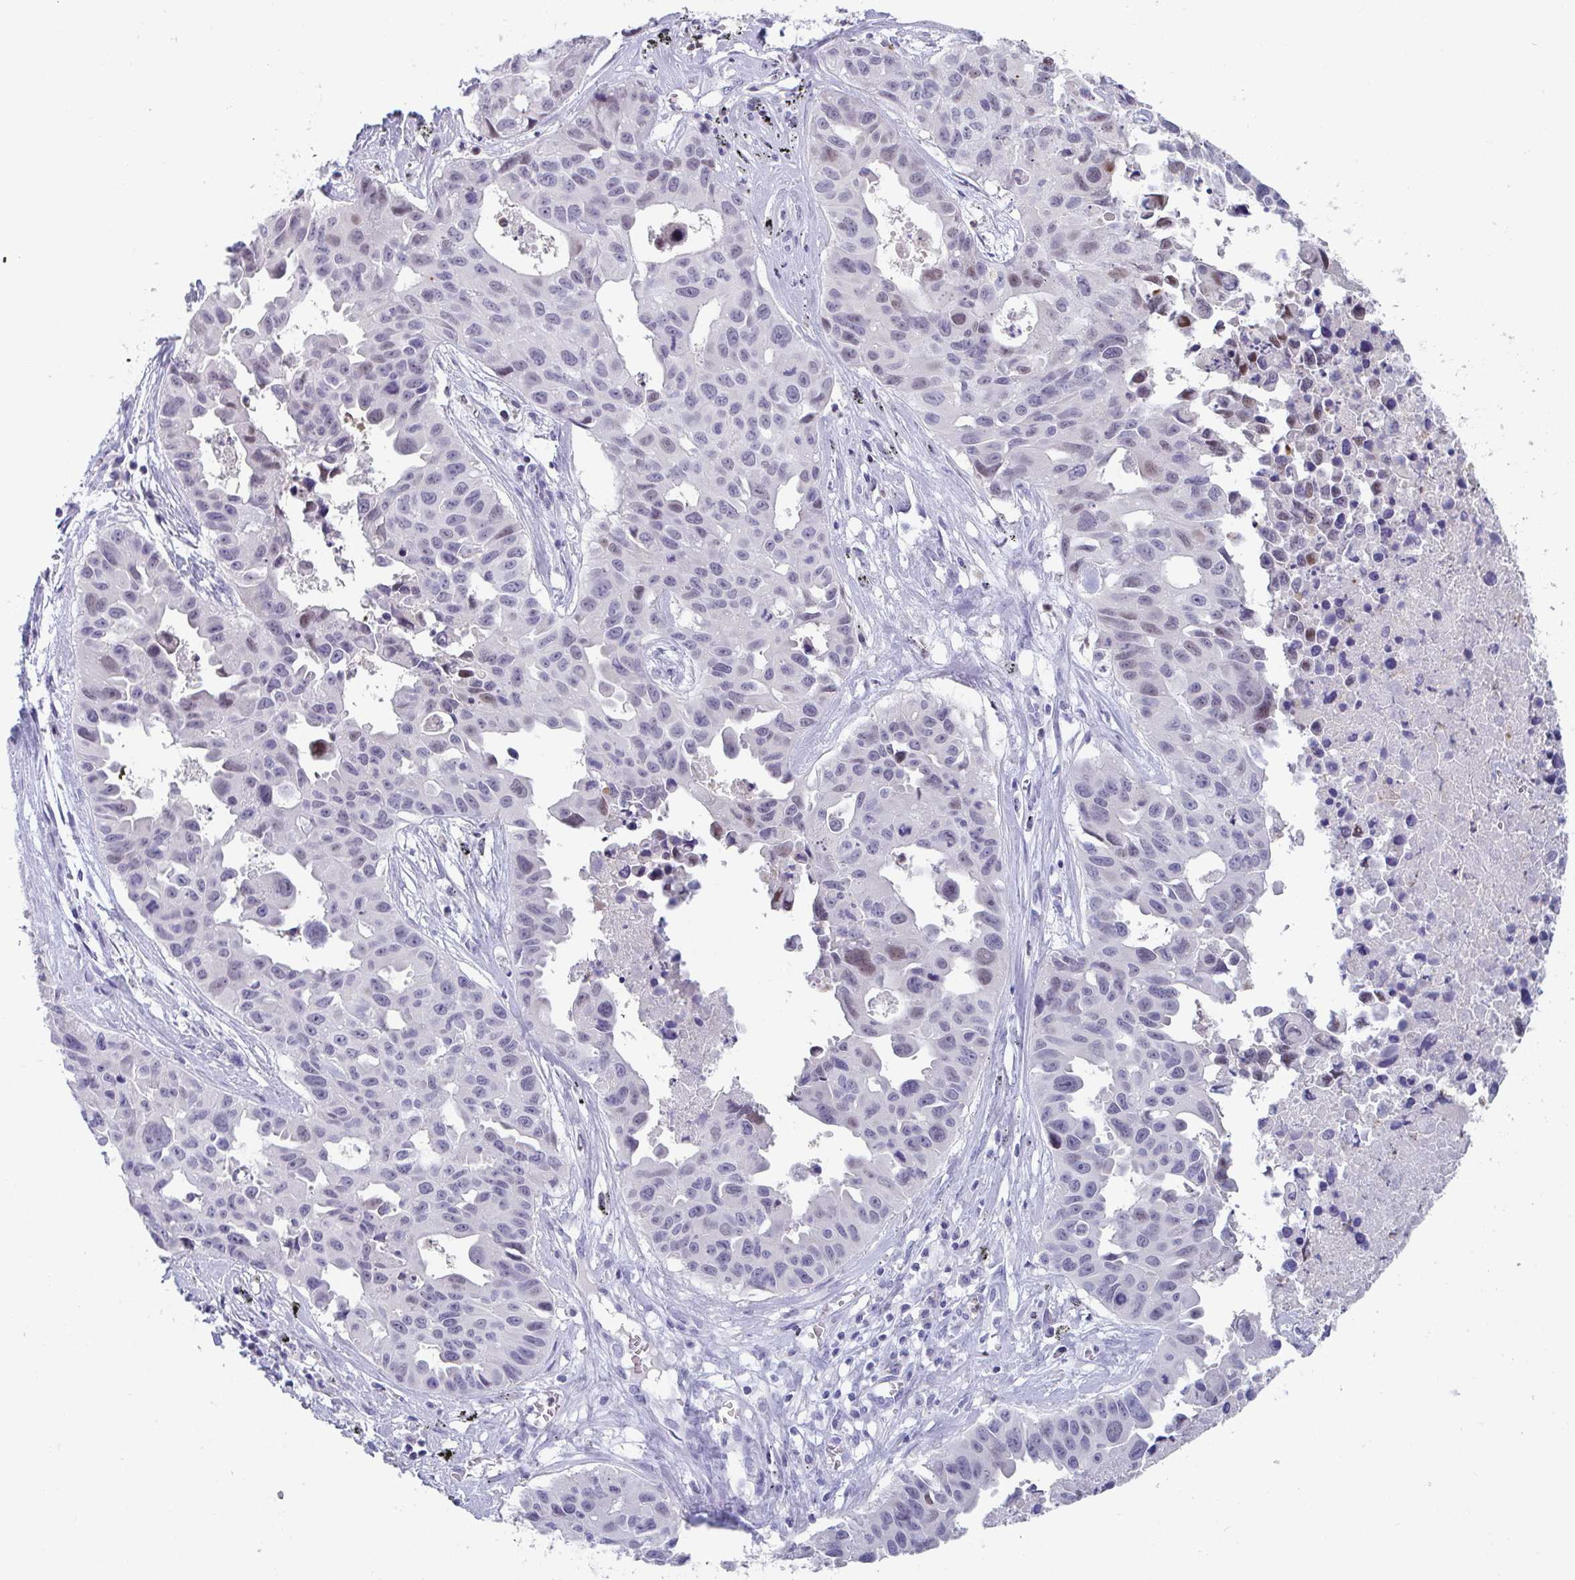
{"staining": {"intensity": "weak", "quantity": "<25%", "location": "nuclear"}, "tissue": "lung cancer", "cell_type": "Tumor cells", "image_type": "cancer", "snomed": [{"axis": "morphology", "description": "Adenocarcinoma, NOS"}, {"axis": "topography", "description": "Lymph node"}, {"axis": "topography", "description": "Lung"}], "caption": "Lung cancer stained for a protein using immunohistochemistry (IHC) displays no expression tumor cells.", "gene": "RUBCN", "patient": {"sex": "male", "age": 64}}